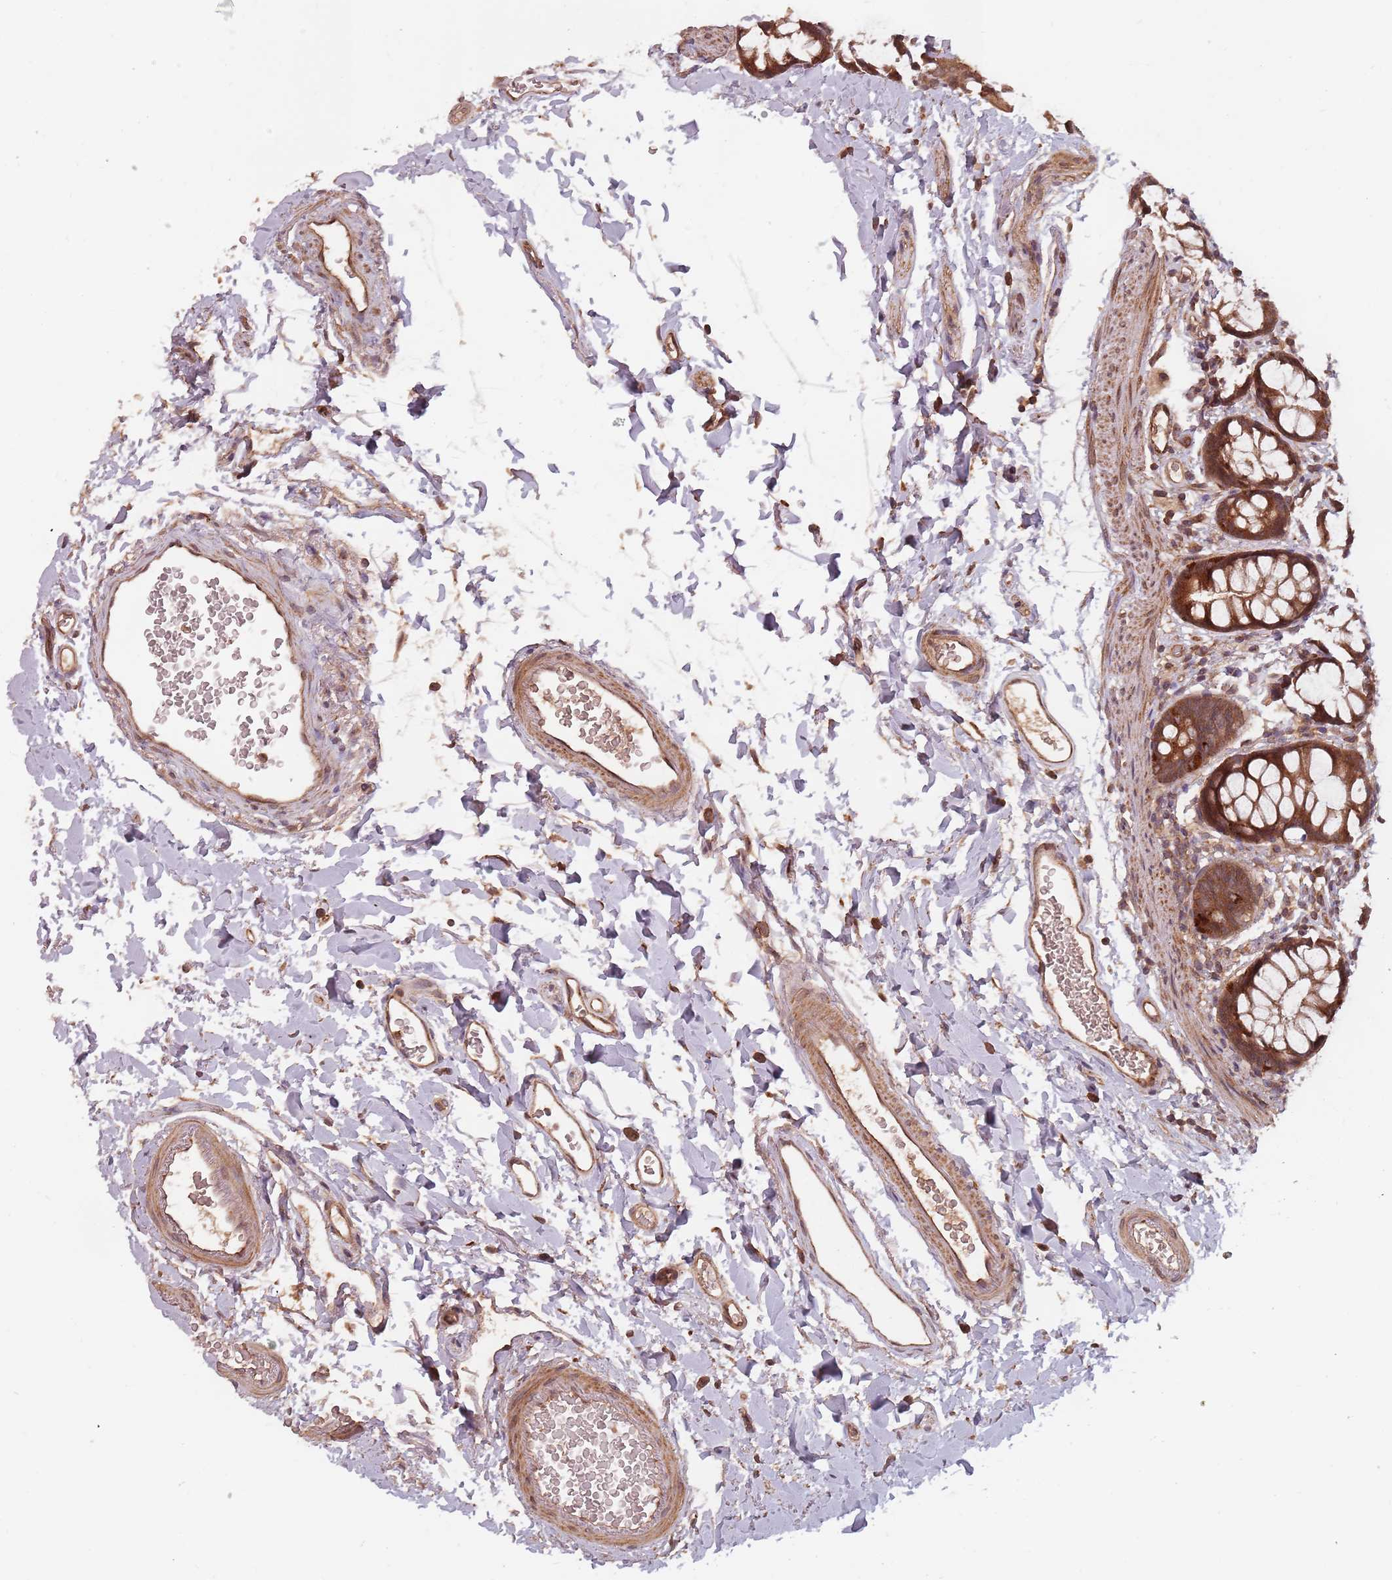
{"staining": {"intensity": "moderate", "quantity": ">75%", "location": "cytoplasmic/membranous"}, "tissue": "rectum", "cell_type": "Glandular cells", "image_type": "normal", "snomed": [{"axis": "morphology", "description": "Normal tissue, NOS"}, {"axis": "topography", "description": "Rectum"}], "caption": "Protein analysis of unremarkable rectum demonstrates moderate cytoplasmic/membranous staining in about >75% of glandular cells.", "gene": "C3orf14", "patient": {"sex": "female", "age": 65}}